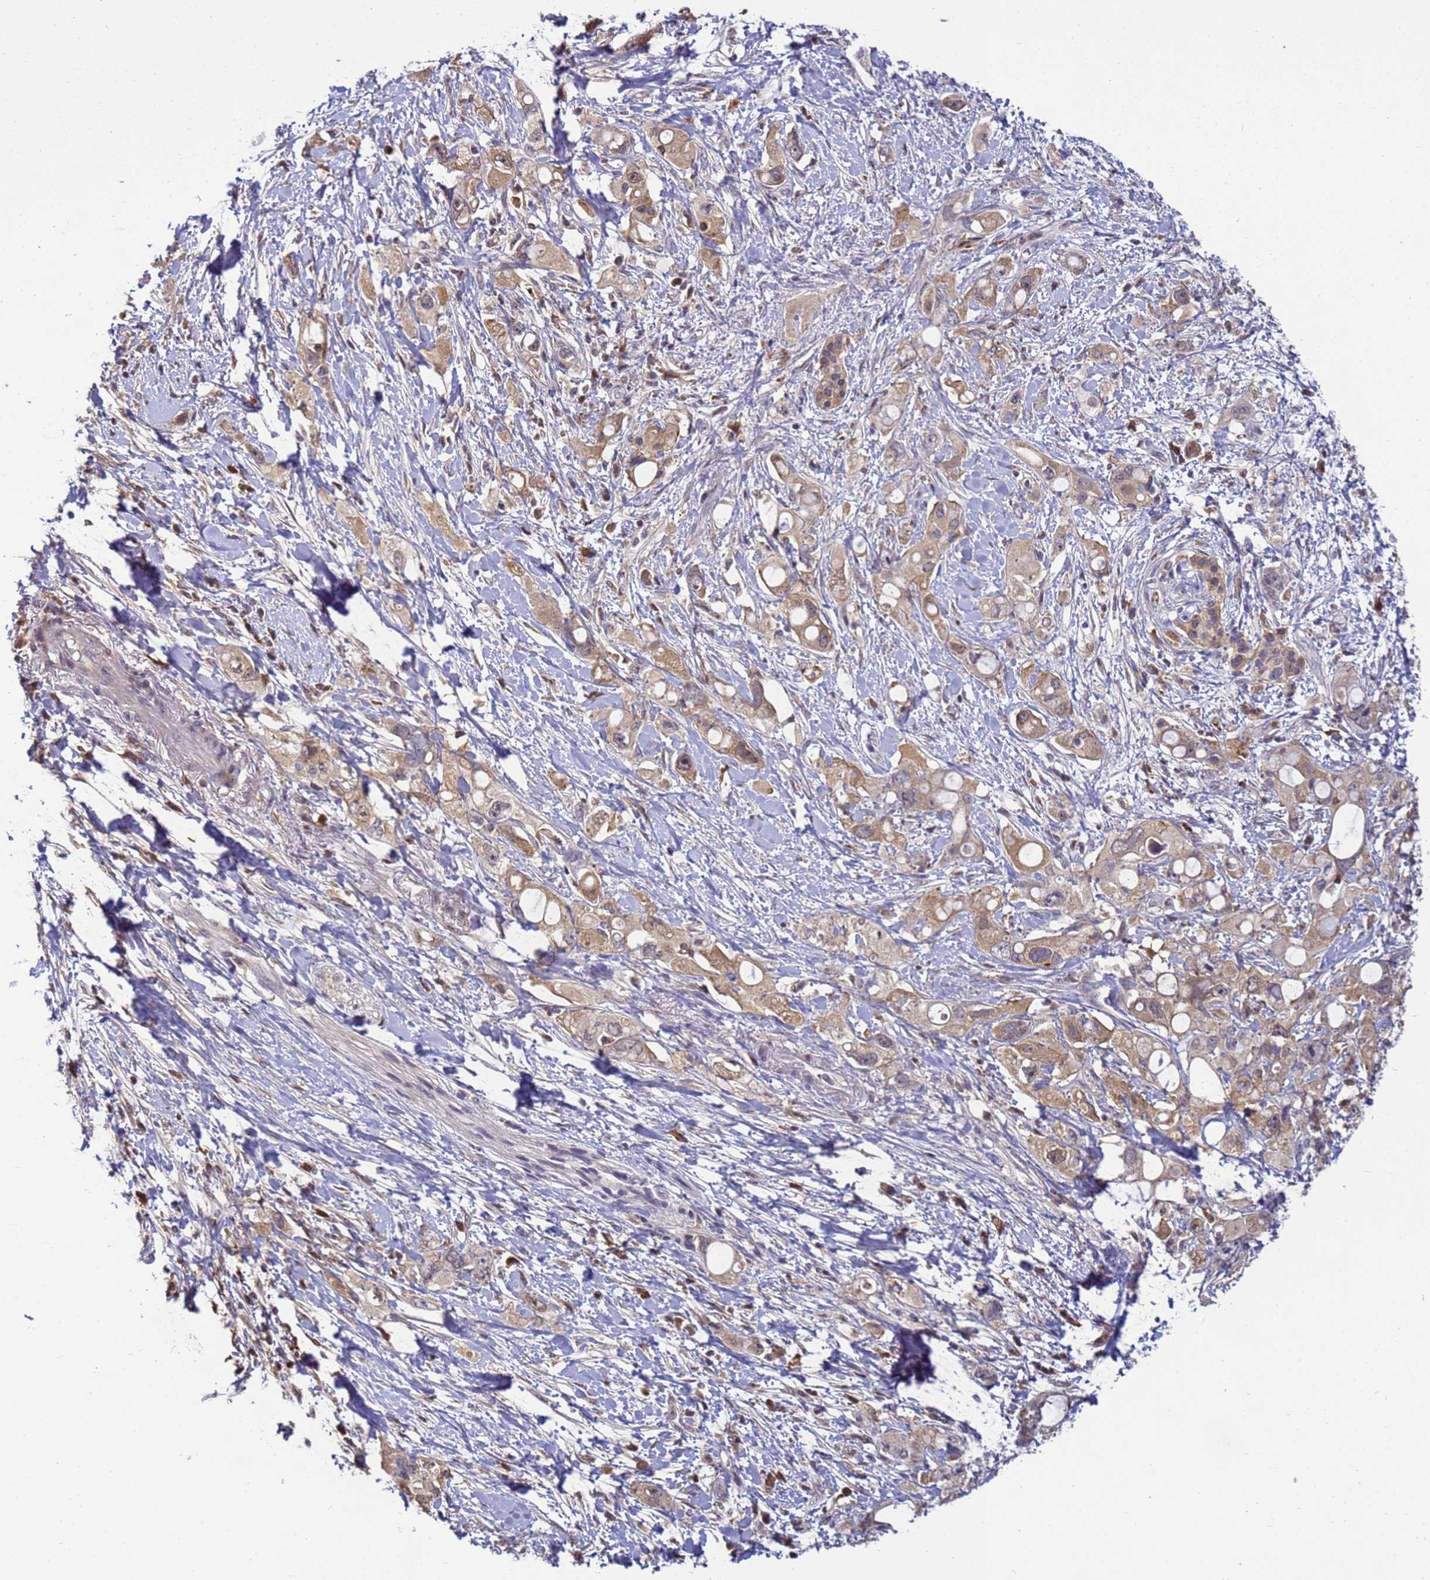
{"staining": {"intensity": "moderate", "quantity": ">75%", "location": "cytoplasmic/membranous"}, "tissue": "pancreatic cancer", "cell_type": "Tumor cells", "image_type": "cancer", "snomed": [{"axis": "morphology", "description": "Adenocarcinoma, NOS"}, {"axis": "topography", "description": "Pancreas"}], "caption": "Adenocarcinoma (pancreatic) stained with a brown dye demonstrates moderate cytoplasmic/membranous positive staining in approximately >75% of tumor cells.", "gene": "TMEM74B", "patient": {"sex": "female", "age": 56}}